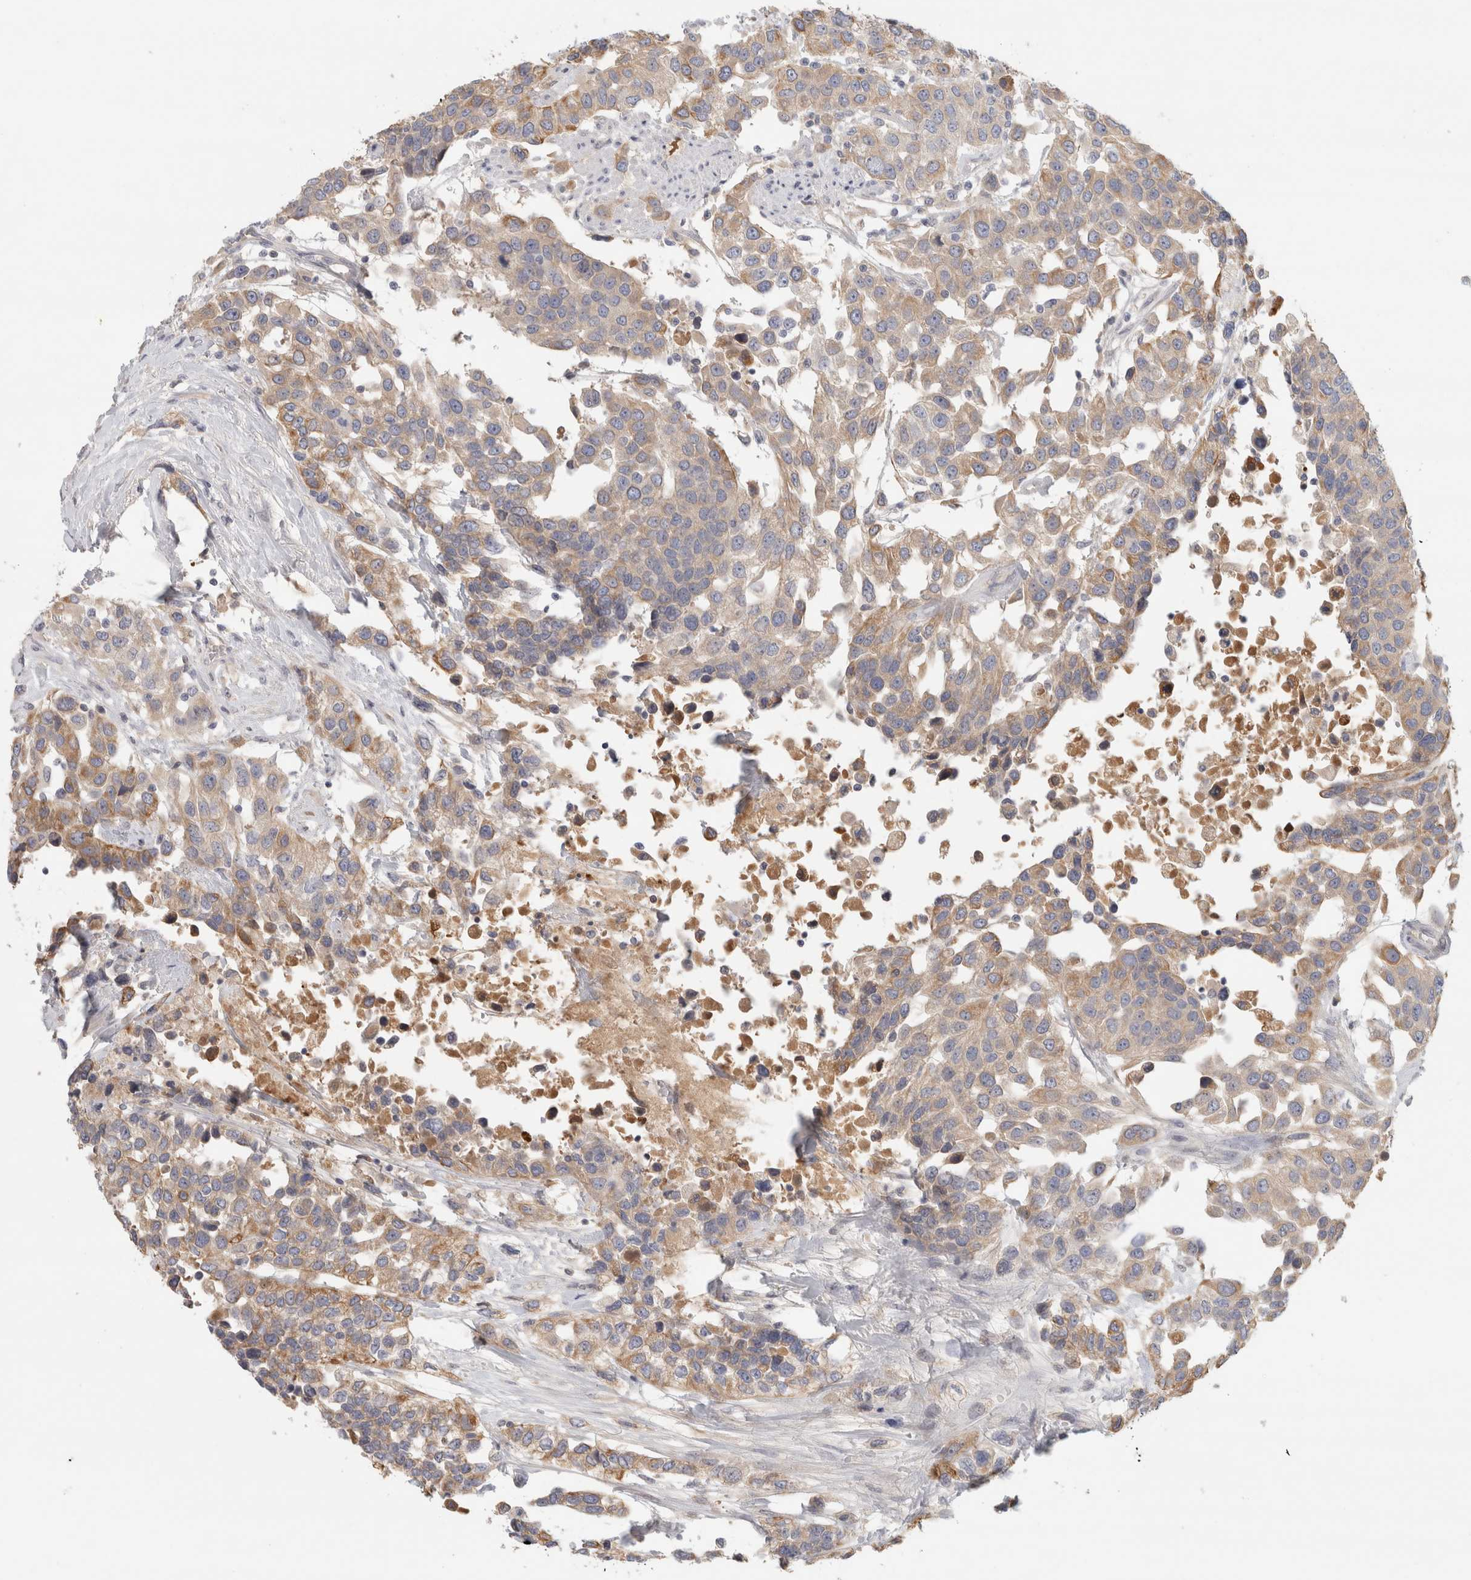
{"staining": {"intensity": "weak", "quantity": ">75%", "location": "cytoplasmic/membranous"}, "tissue": "urothelial cancer", "cell_type": "Tumor cells", "image_type": "cancer", "snomed": [{"axis": "morphology", "description": "Urothelial carcinoma, High grade"}, {"axis": "topography", "description": "Urinary bladder"}], "caption": "High-magnification brightfield microscopy of urothelial carcinoma (high-grade) stained with DAB (brown) and counterstained with hematoxylin (blue). tumor cells exhibit weak cytoplasmic/membranous staining is appreciated in about>75% of cells. (DAB (3,3'-diaminobenzidine) IHC, brown staining for protein, blue staining for nuclei).", "gene": "STK31", "patient": {"sex": "female", "age": 80}}